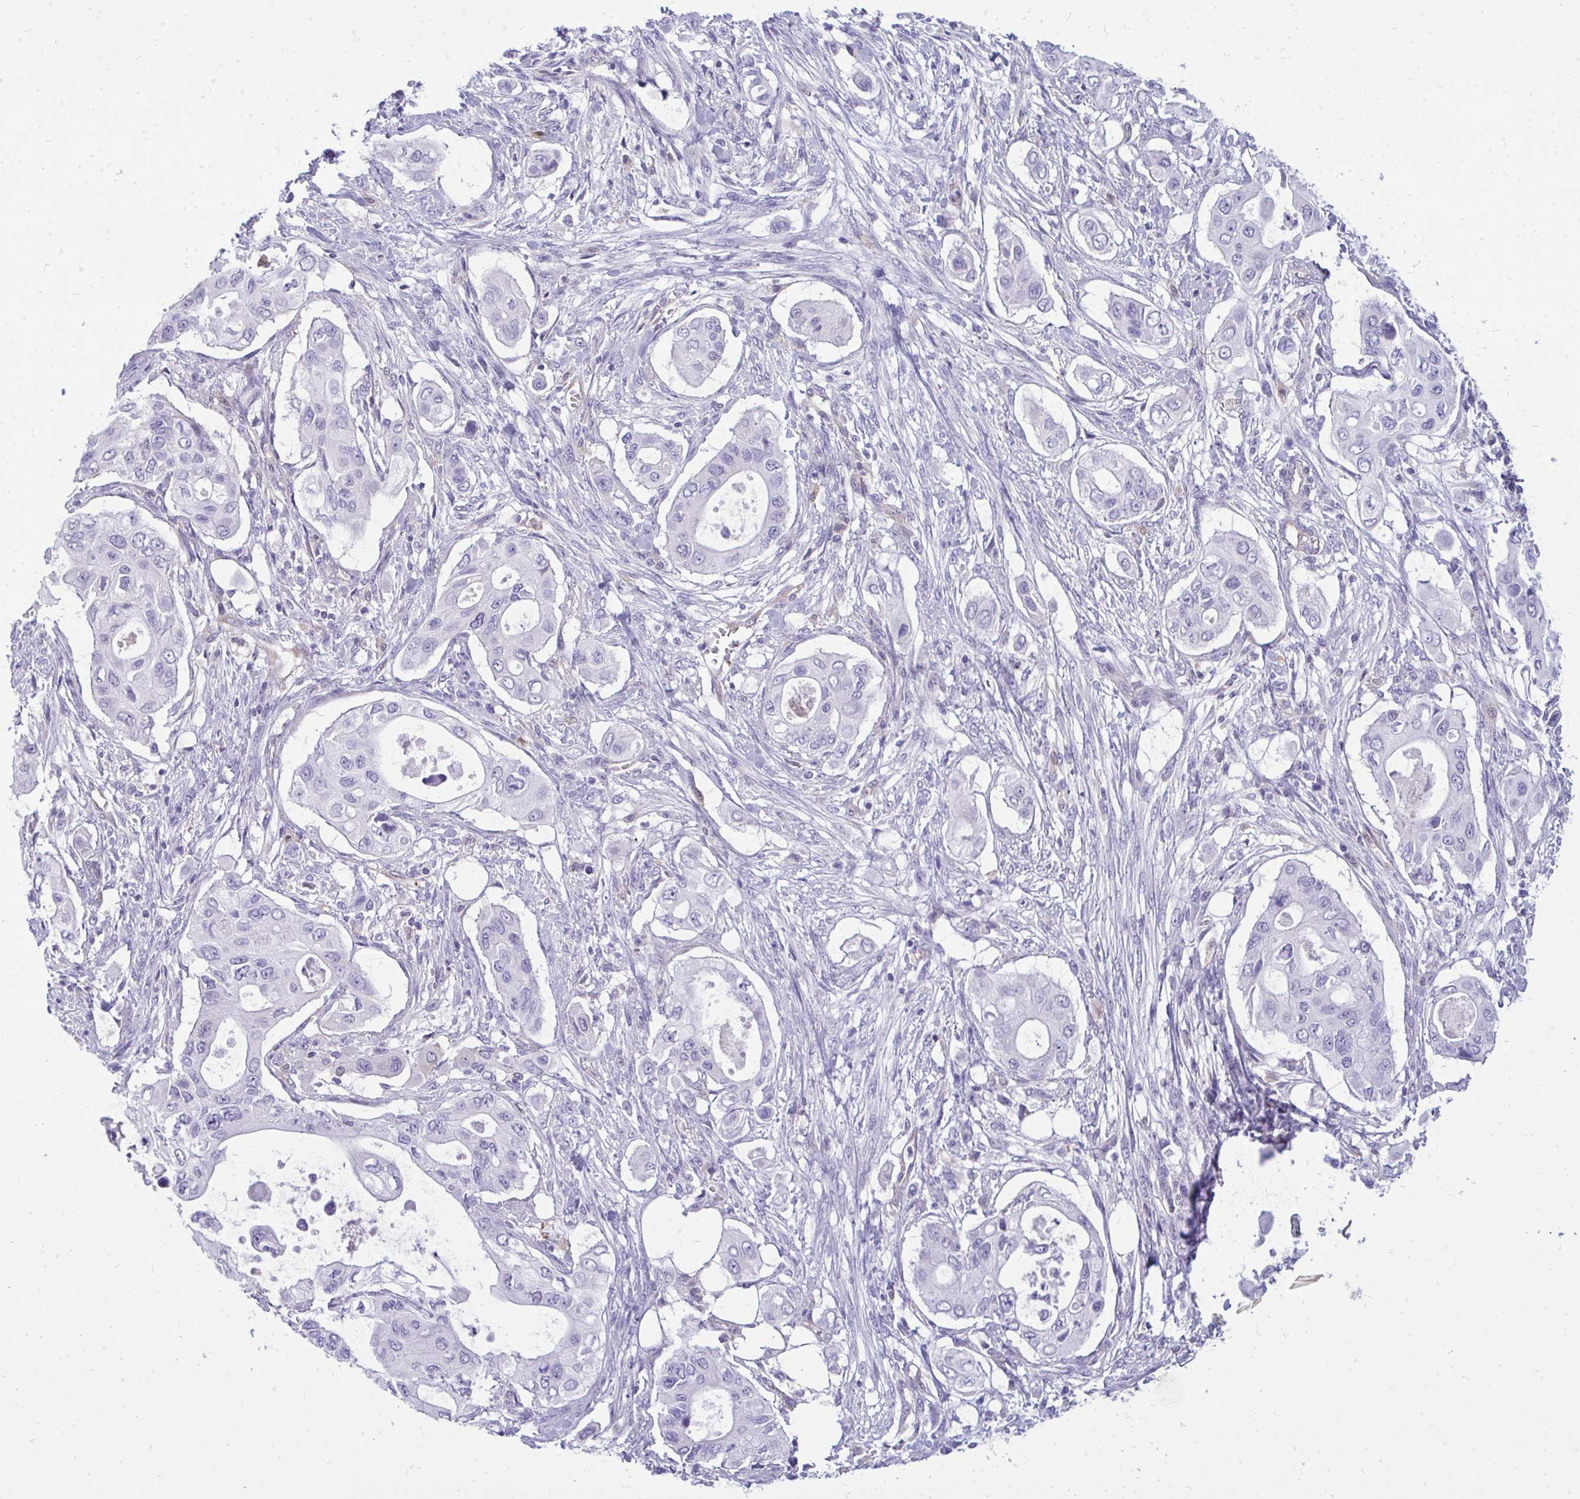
{"staining": {"intensity": "negative", "quantity": "none", "location": "none"}, "tissue": "pancreatic cancer", "cell_type": "Tumor cells", "image_type": "cancer", "snomed": [{"axis": "morphology", "description": "Adenocarcinoma, NOS"}, {"axis": "topography", "description": "Pancreas"}], "caption": "Immunohistochemistry micrograph of human adenocarcinoma (pancreatic) stained for a protein (brown), which demonstrates no expression in tumor cells.", "gene": "FABP3", "patient": {"sex": "female", "age": 63}}